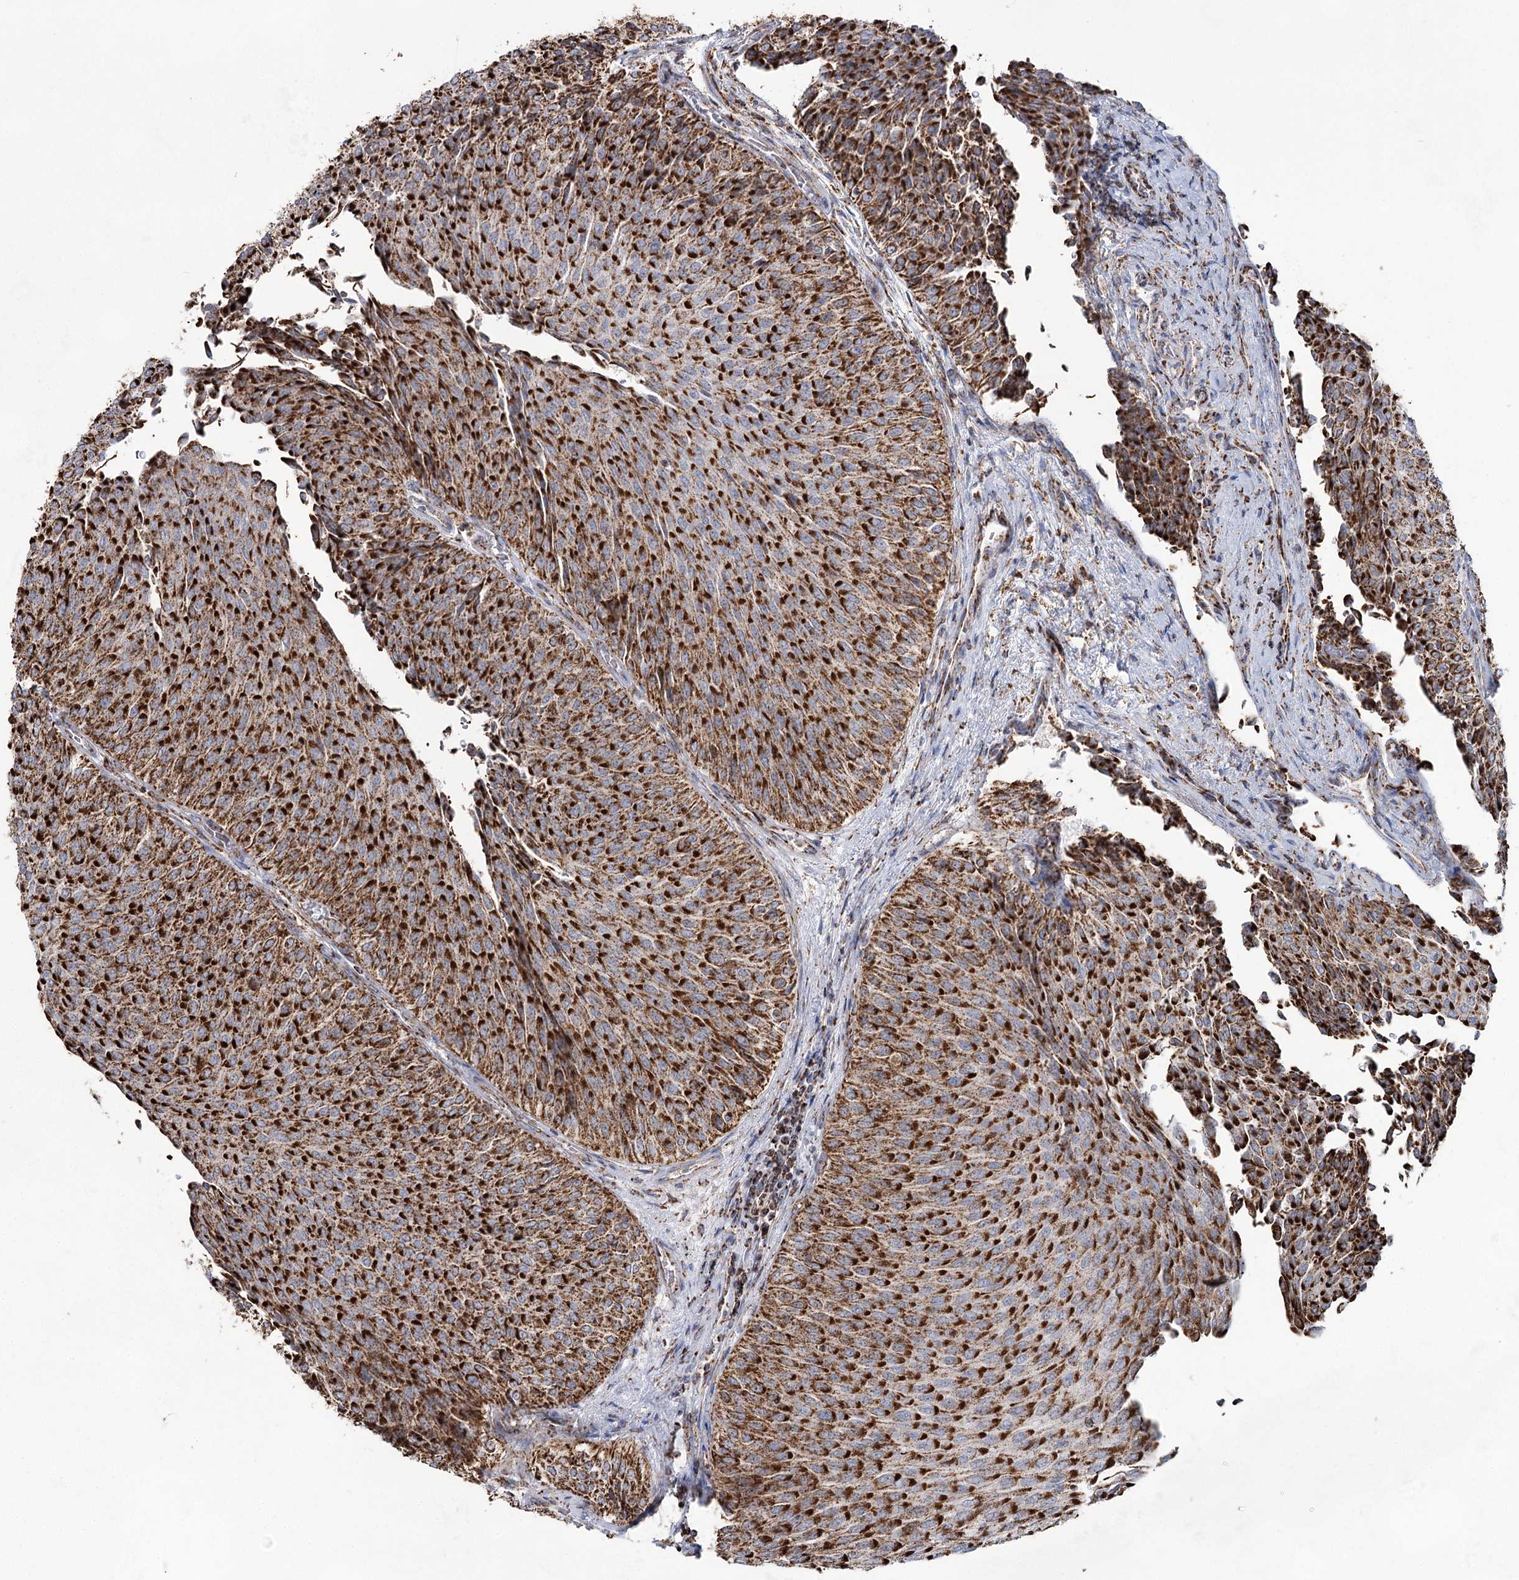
{"staining": {"intensity": "strong", "quantity": ">75%", "location": "cytoplasmic/membranous"}, "tissue": "urothelial cancer", "cell_type": "Tumor cells", "image_type": "cancer", "snomed": [{"axis": "morphology", "description": "Urothelial carcinoma, Low grade"}, {"axis": "topography", "description": "Urinary bladder"}], "caption": "There is high levels of strong cytoplasmic/membranous positivity in tumor cells of urothelial cancer, as demonstrated by immunohistochemical staining (brown color).", "gene": "CWF19L1", "patient": {"sex": "male", "age": 78}}